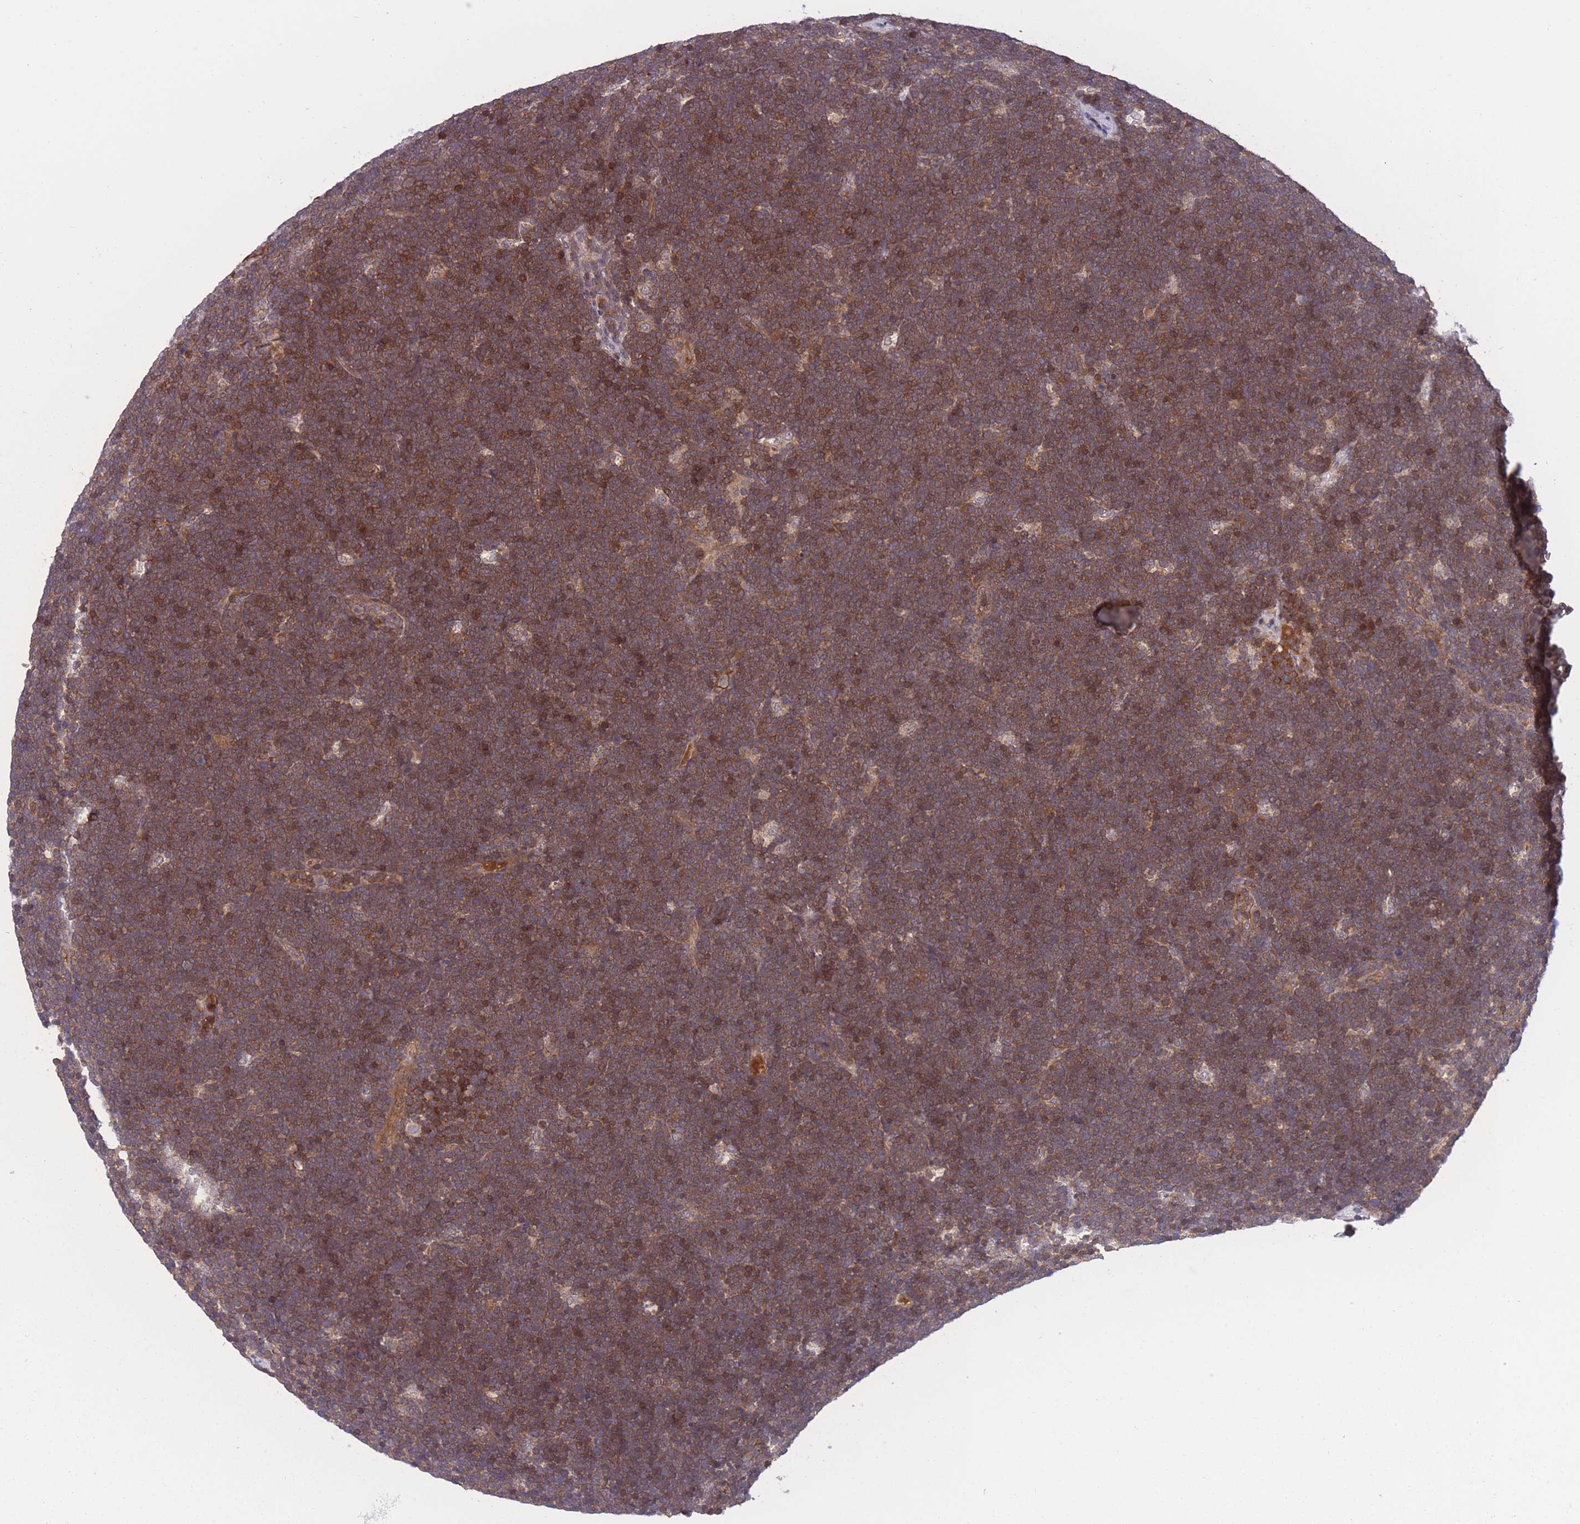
{"staining": {"intensity": "moderate", "quantity": ">75%", "location": "cytoplasmic/membranous"}, "tissue": "lymphoma", "cell_type": "Tumor cells", "image_type": "cancer", "snomed": [{"axis": "morphology", "description": "Malignant lymphoma, non-Hodgkin's type, High grade"}, {"axis": "topography", "description": "Lymph node"}], "caption": "This is an image of IHC staining of high-grade malignant lymphoma, non-Hodgkin's type, which shows moderate positivity in the cytoplasmic/membranous of tumor cells.", "gene": "UBE2N", "patient": {"sex": "male", "age": 13}}